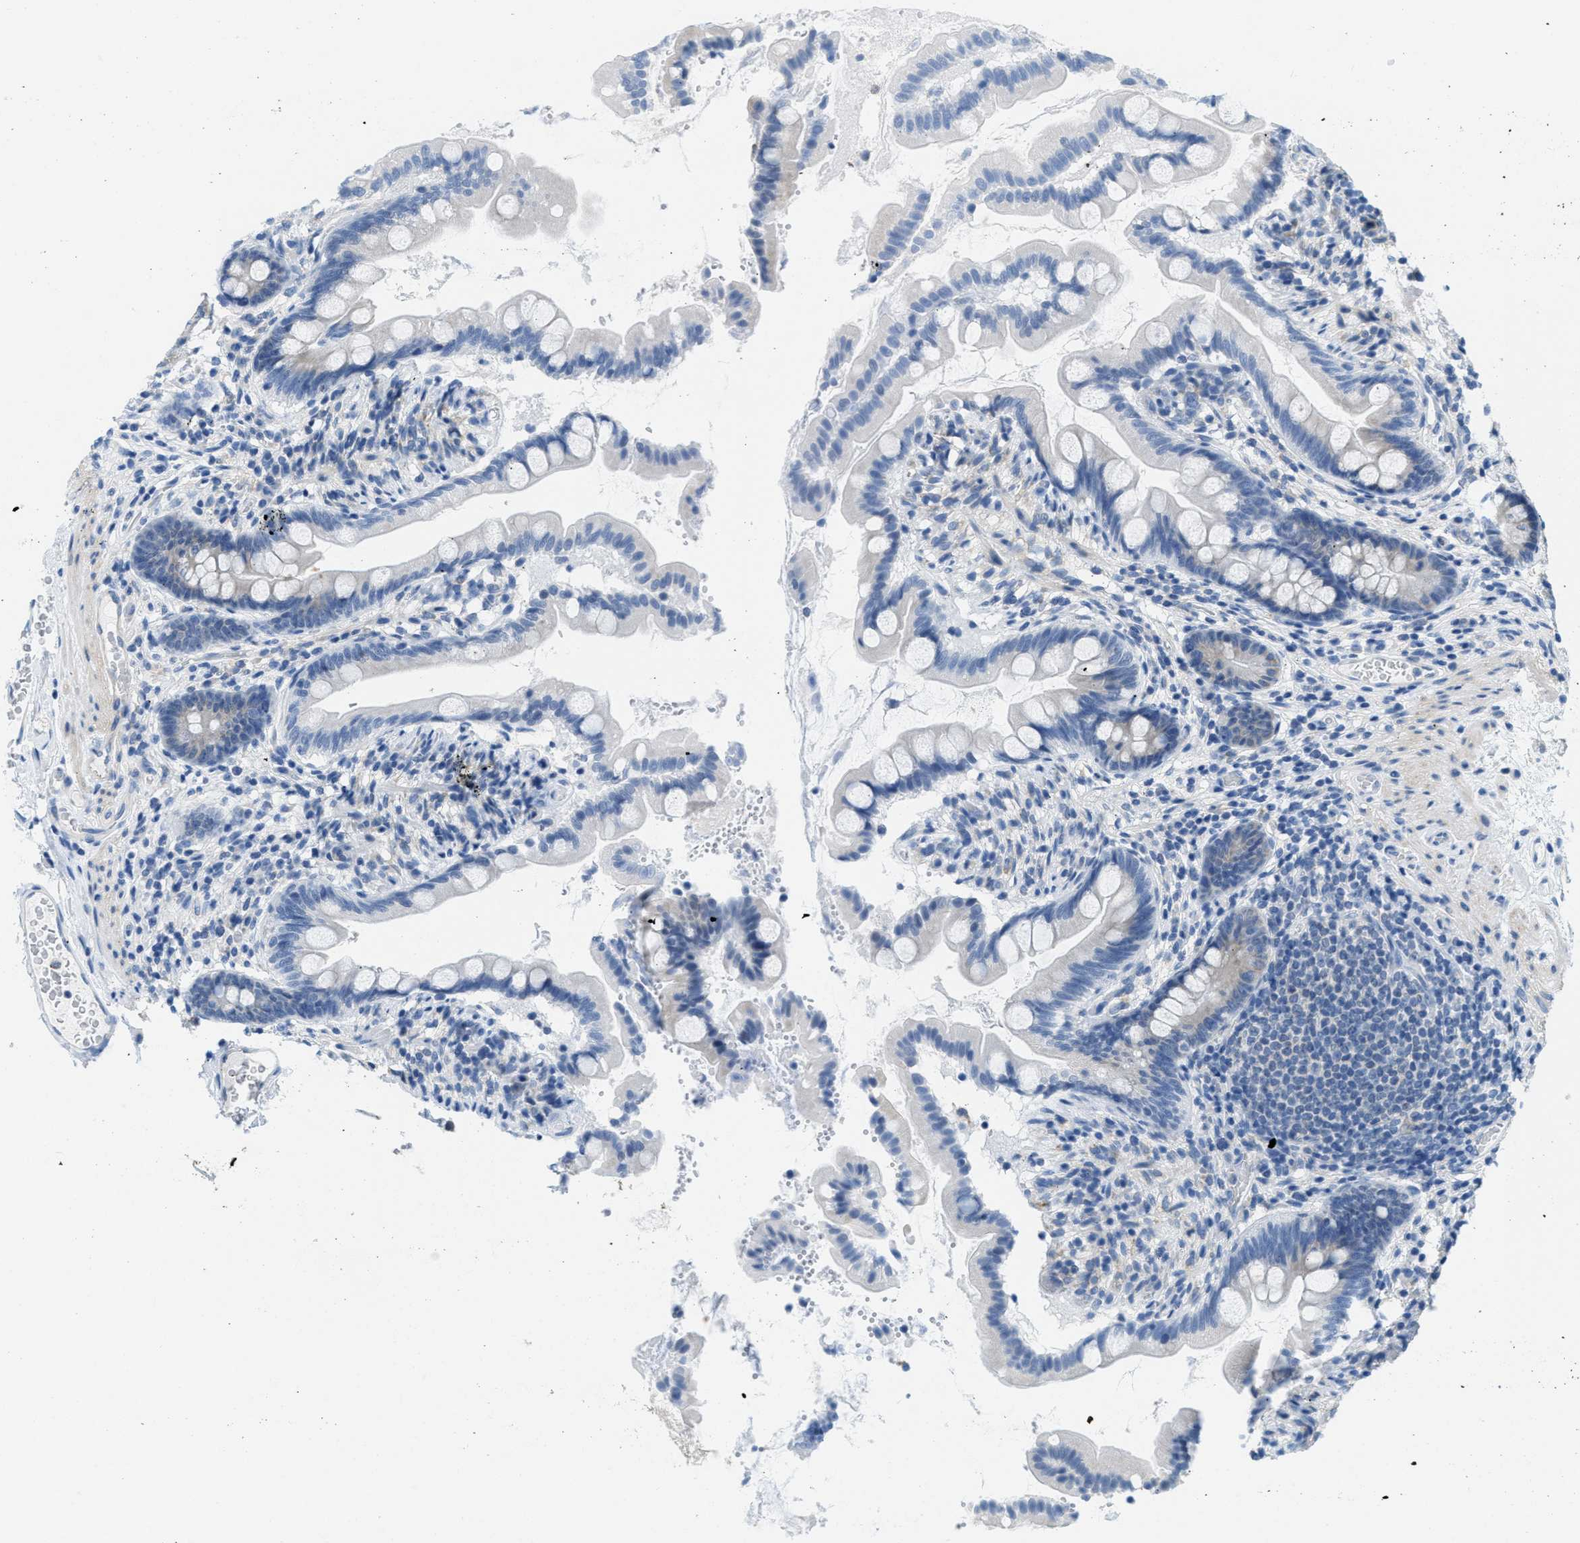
{"staining": {"intensity": "negative", "quantity": "none", "location": "none"}, "tissue": "small intestine", "cell_type": "Glandular cells", "image_type": "normal", "snomed": [{"axis": "morphology", "description": "Normal tissue, NOS"}, {"axis": "topography", "description": "Small intestine"}], "caption": "Glandular cells show no significant positivity in benign small intestine.", "gene": "PTDSS1", "patient": {"sex": "female", "age": 56}}